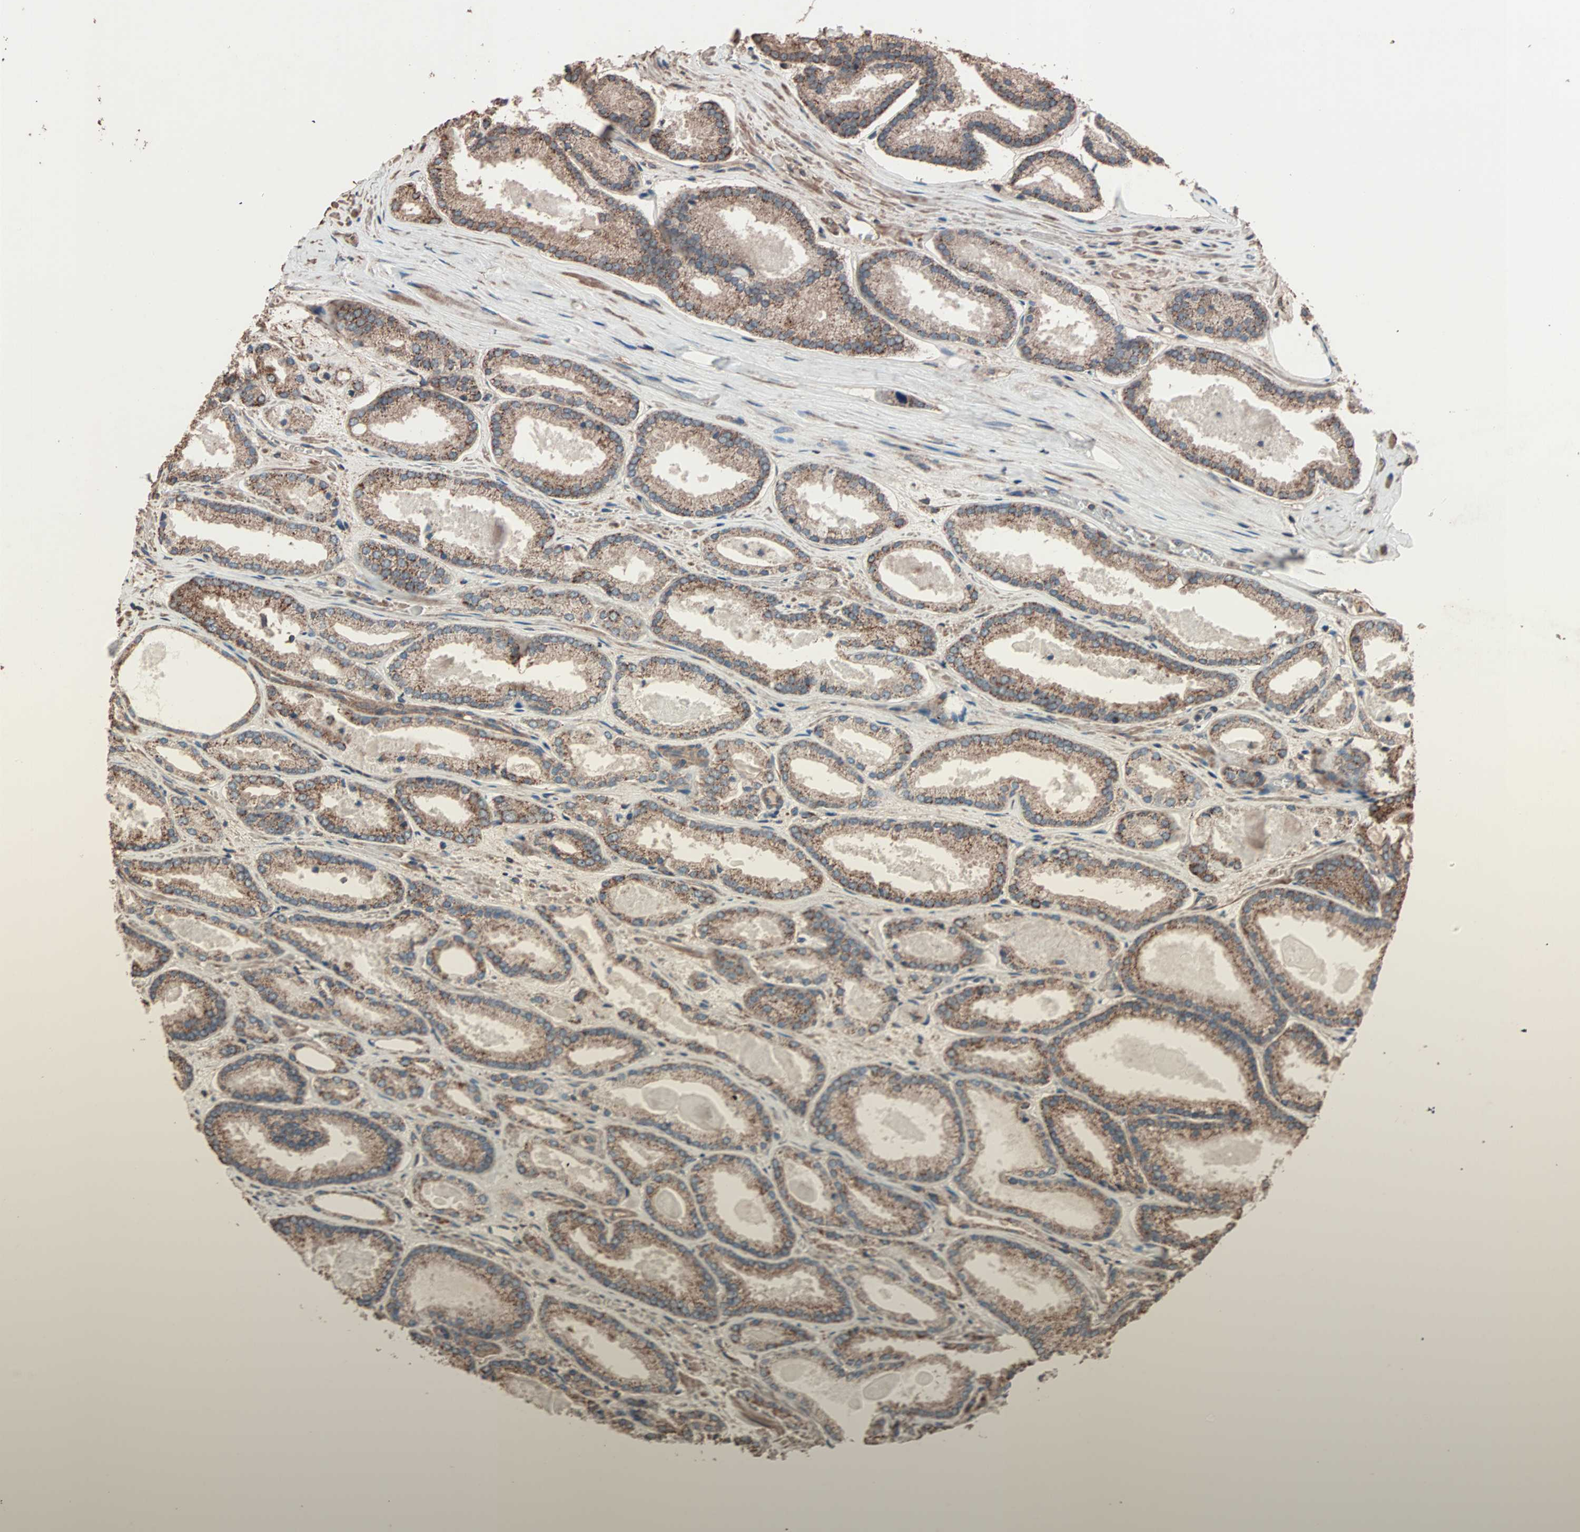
{"staining": {"intensity": "moderate", "quantity": ">75%", "location": "cytoplasmic/membranous"}, "tissue": "prostate cancer", "cell_type": "Tumor cells", "image_type": "cancer", "snomed": [{"axis": "morphology", "description": "Adenocarcinoma, Low grade"}, {"axis": "topography", "description": "Prostate"}], "caption": "Immunohistochemical staining of prostate low-grade adenocarcinoma demonstrates medium levels of moderate cytoplasmic/membranous protein expression in approximately >75% of tumor cells. (DAB IHC with brightfield microscopy, high magnification).", "gene": "MRPL2", "patient": {"sex": "male", "age": 59}}